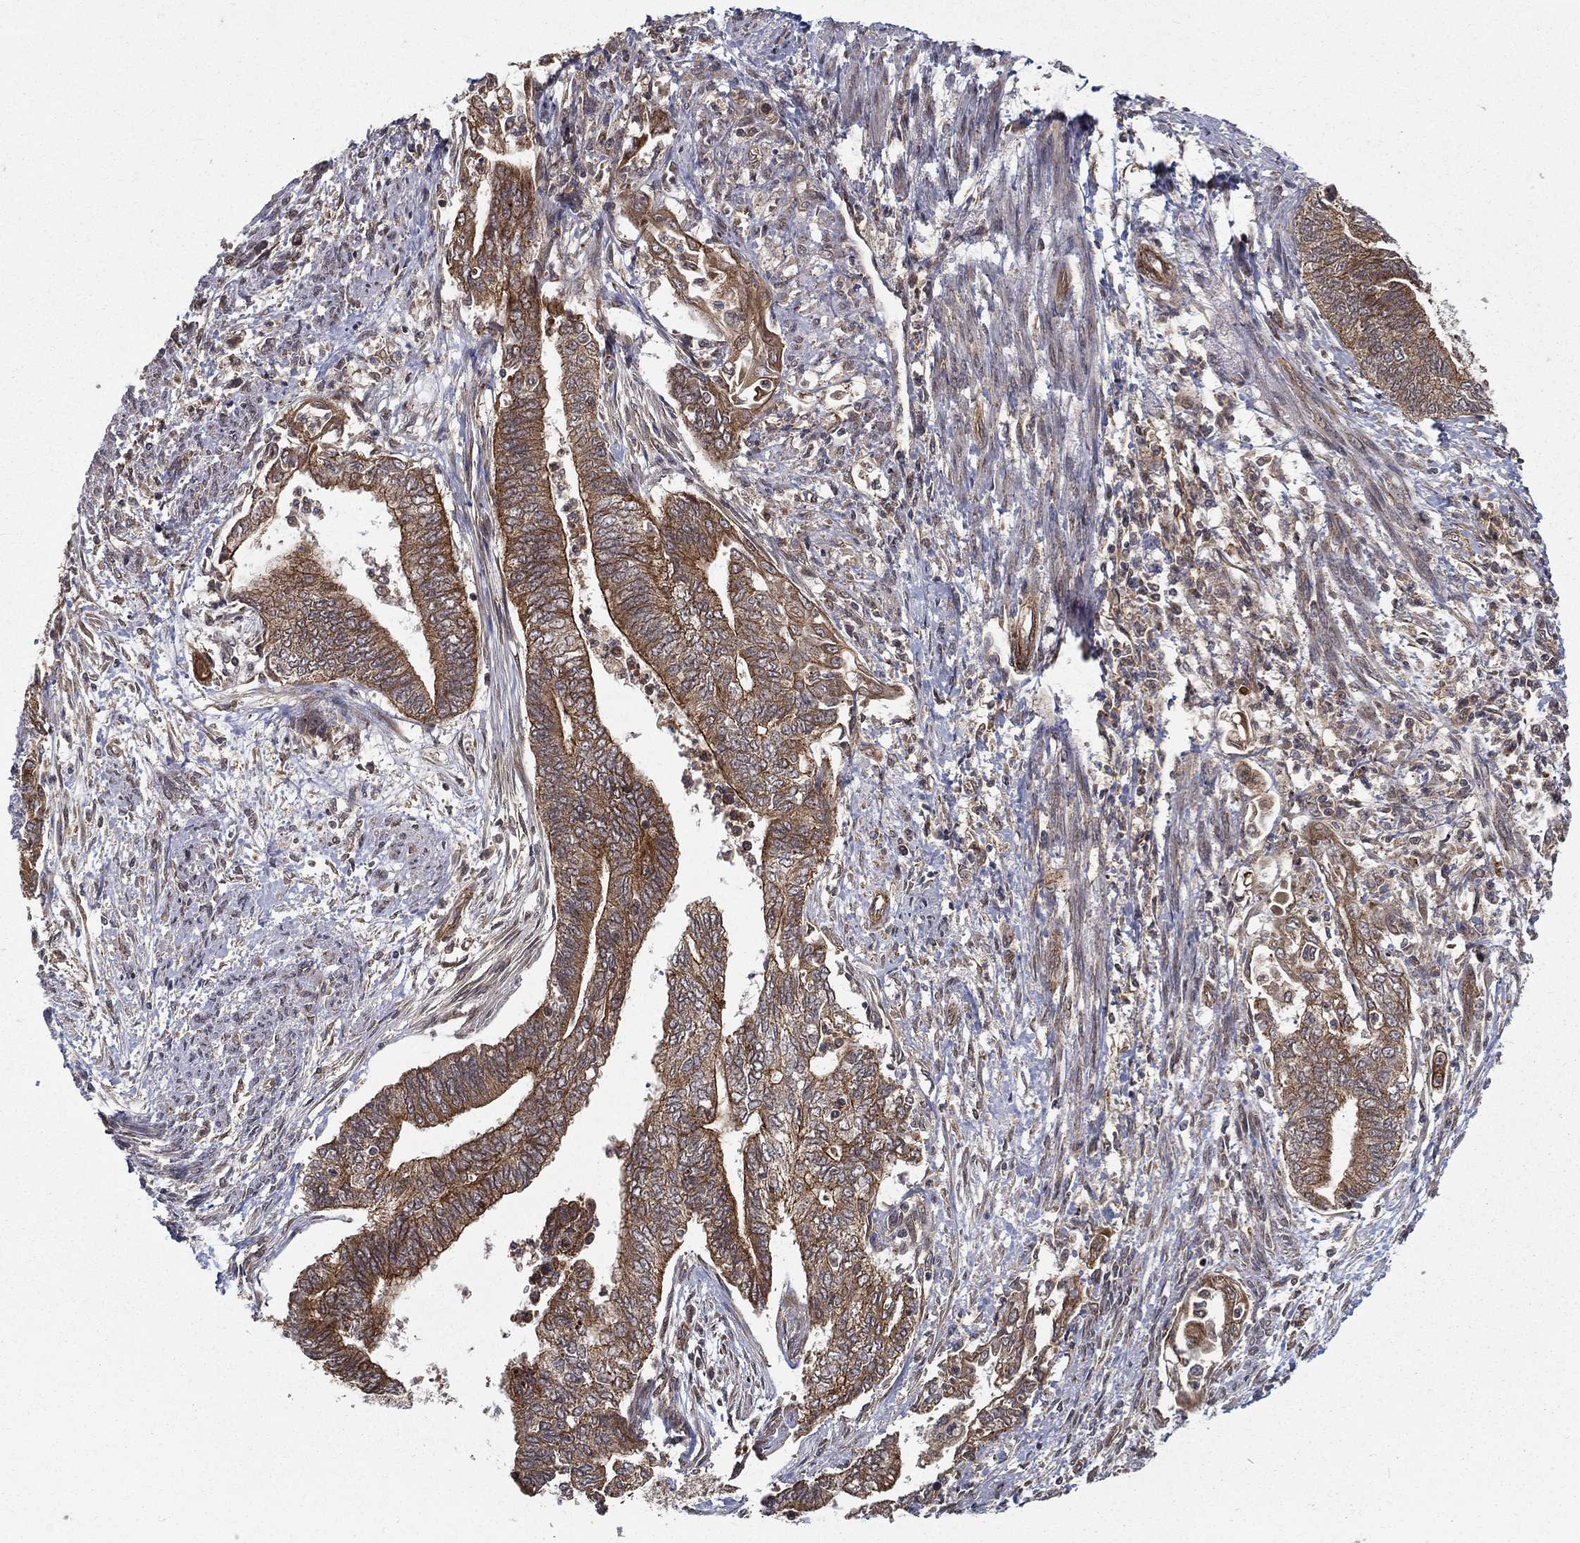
{"staining": {"intensity": "strong", "quantity": ">75%", "location": "cytoplasmic/membranous"}, "tissue": "endometrial cancer", "cell_type": "Tumor cells", "image_type": "cancer", "snomed": [{"axis": "morphology", "description": "Adenocarcinoma, NOS"}, {"axis": "topography", "description": "Endometrium"}], "caption": "Protein positivity by IHC displays strong cytoplasmic/membranous positivity in about >75% of tumor cells in endometrial adenocarcinoma. Nuclei are stained in blue.", "gene": "UACA", "patient": {"sex": "female", "age": 65}}